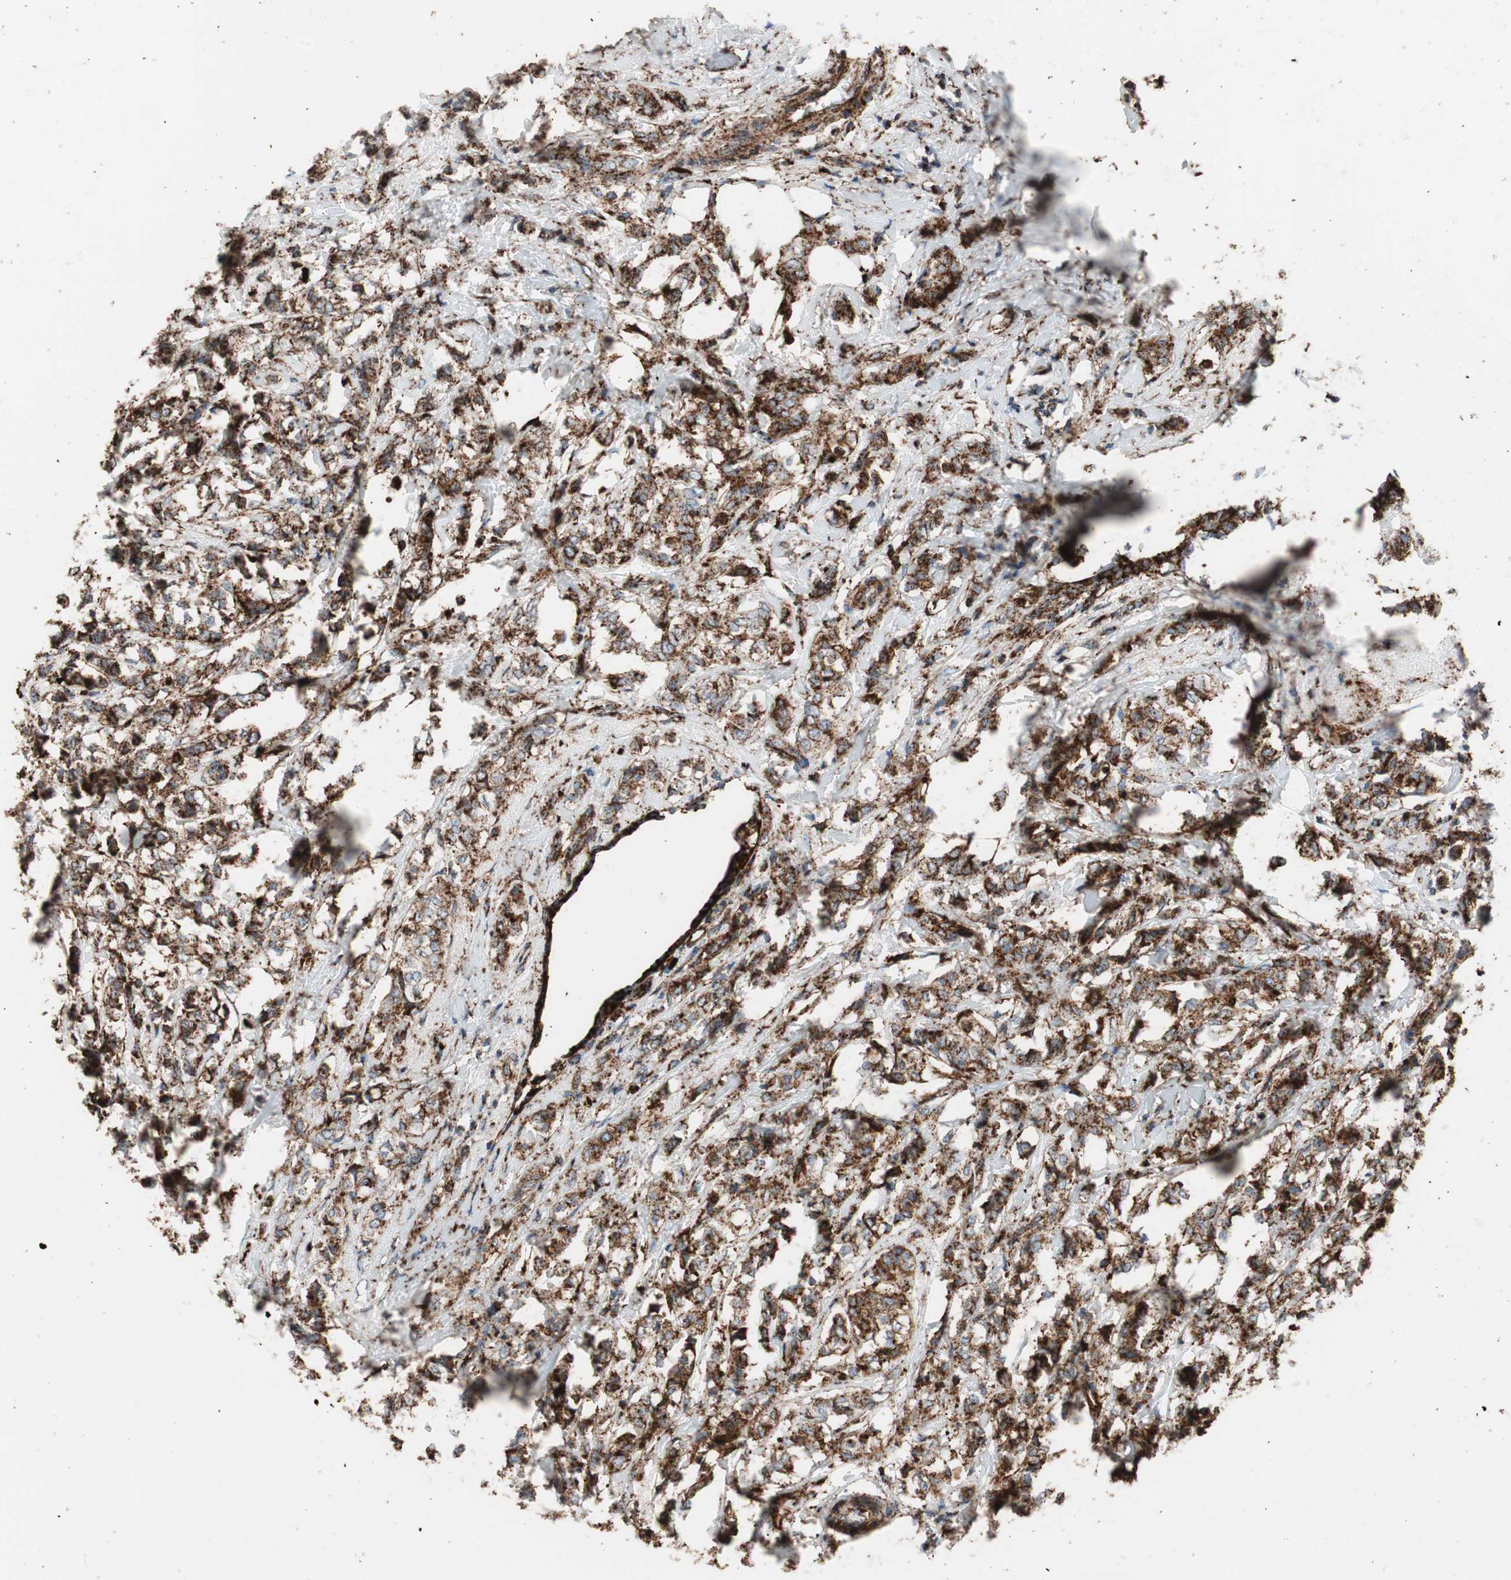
{"staining": {"intensity": "strong", "quantity": ">75%", "location": "cytoplasmic/membranous"}, "tissue": "breast cancer", "cell_type": "Tumor cells", "image_type": "cancer", "snomed": [{"axis": "morphology", "description": "Lobular carcinoma"}, {"axis": "topography", "description": "Breast"}], "caption": "A histopathology image of breast lobular carcinoma stained for a protein reveals strong cytoplasmic/membranous brown staining in tumor cells.", "gene": "LAMP1", "patient": {"sex": "female", "age": 60}}